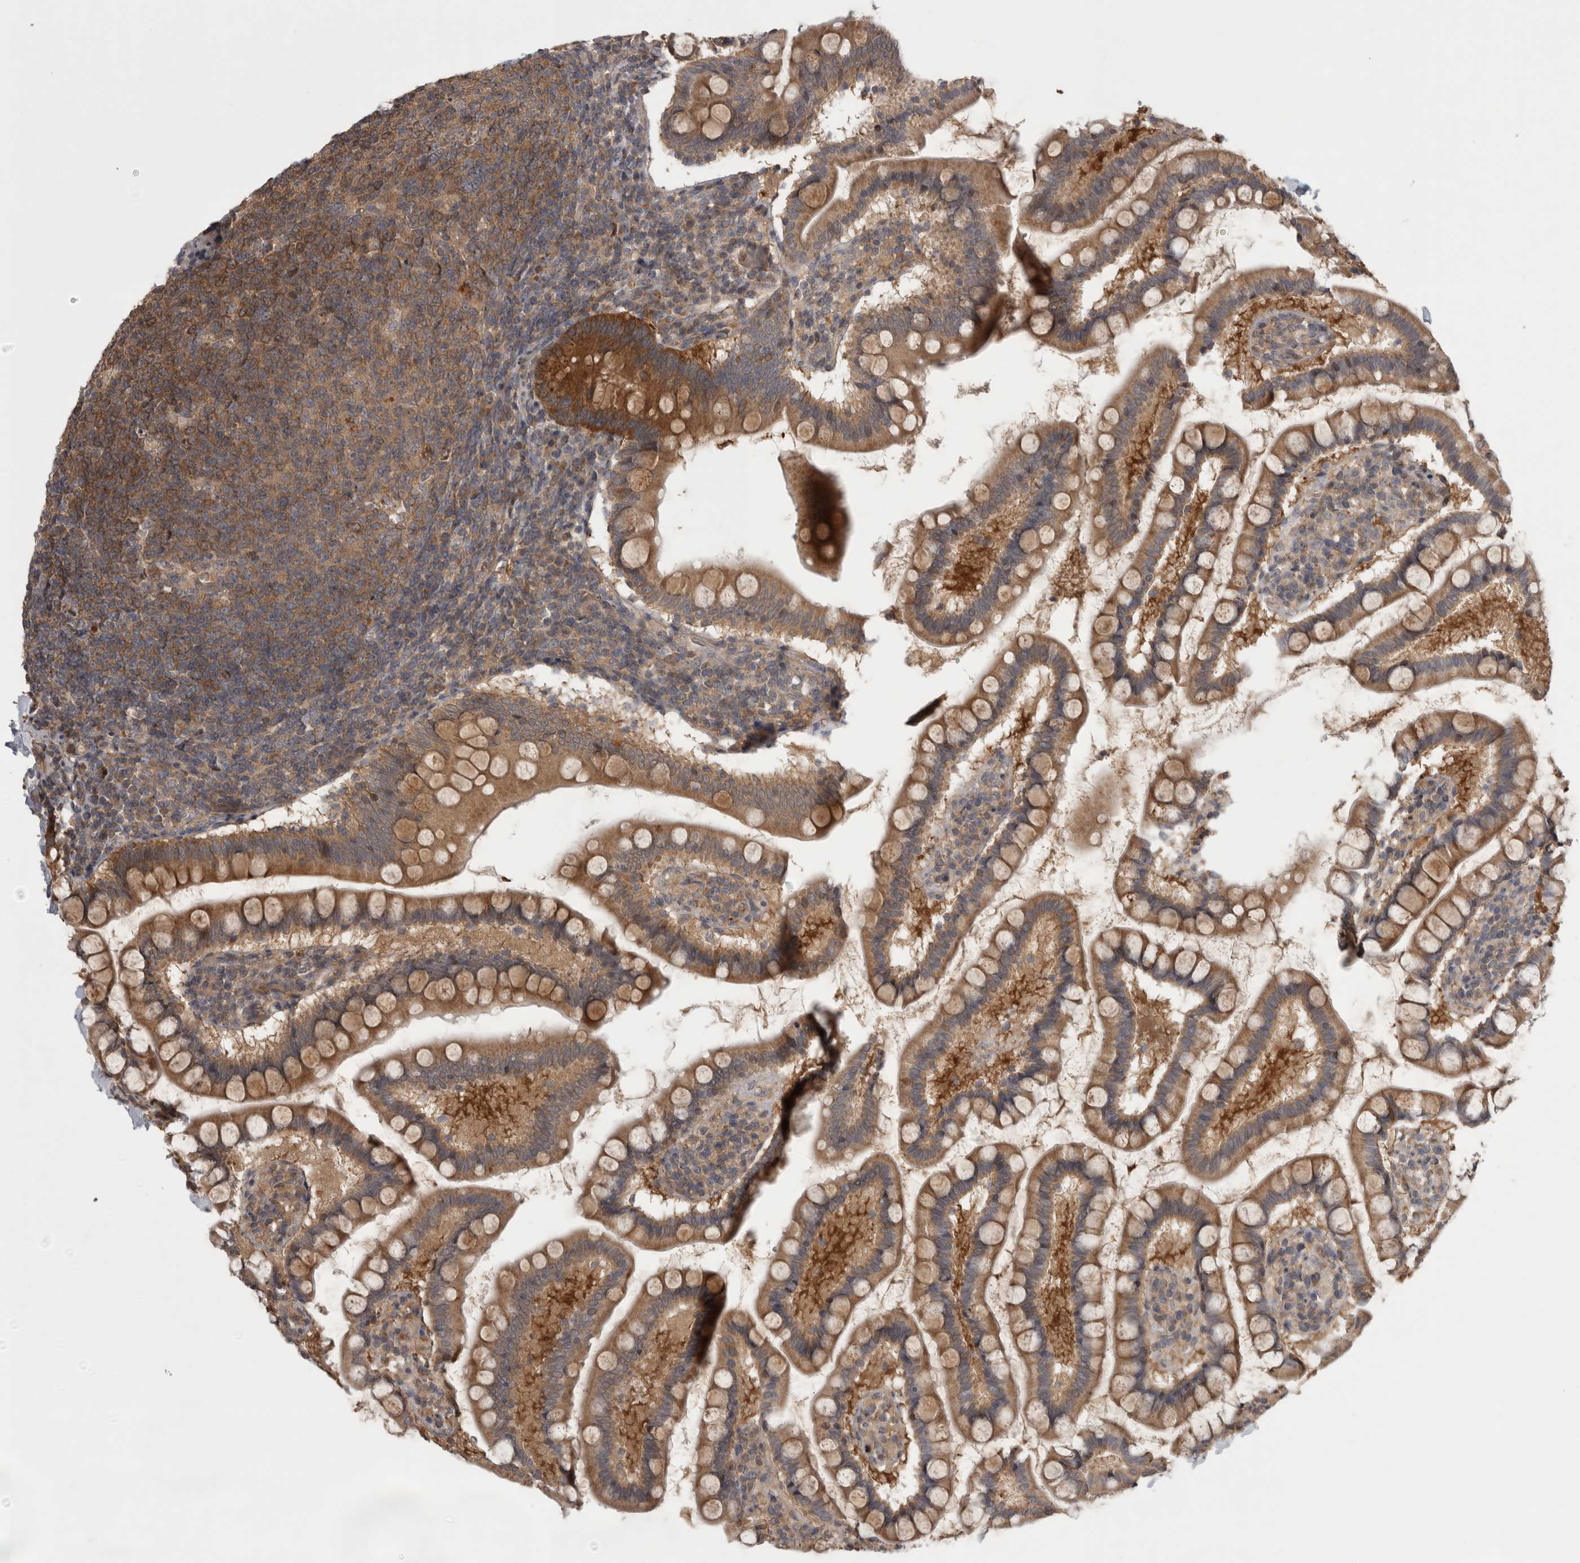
{"staining": {"intensity": "moderate", "quantity": ">75%", "location": "cytoplasmic/membranous"}, "tissue": "small intestine", "cell_type": "Glandular cells", "image_type": "normal", "snomed": [{"axis": "morphology", "description": "Normal tissue, NOS"}, {"axis": "topography", "description": "Small intestine"}], "caption": "Glandular cells demonstrate medium levels of moderate cytoplasmic/membranous staining in approximately >75% of cells in benign human small intestine. The staining was performed using DAB (3,3'-diaminobenzidine) to visualize the protein expression in brown, while the nuclei were stained in blue with hematoxylin (Magnification: 20x).", "gene": "TRMT61B", "patient": {"sex": "female", "age": 84}}